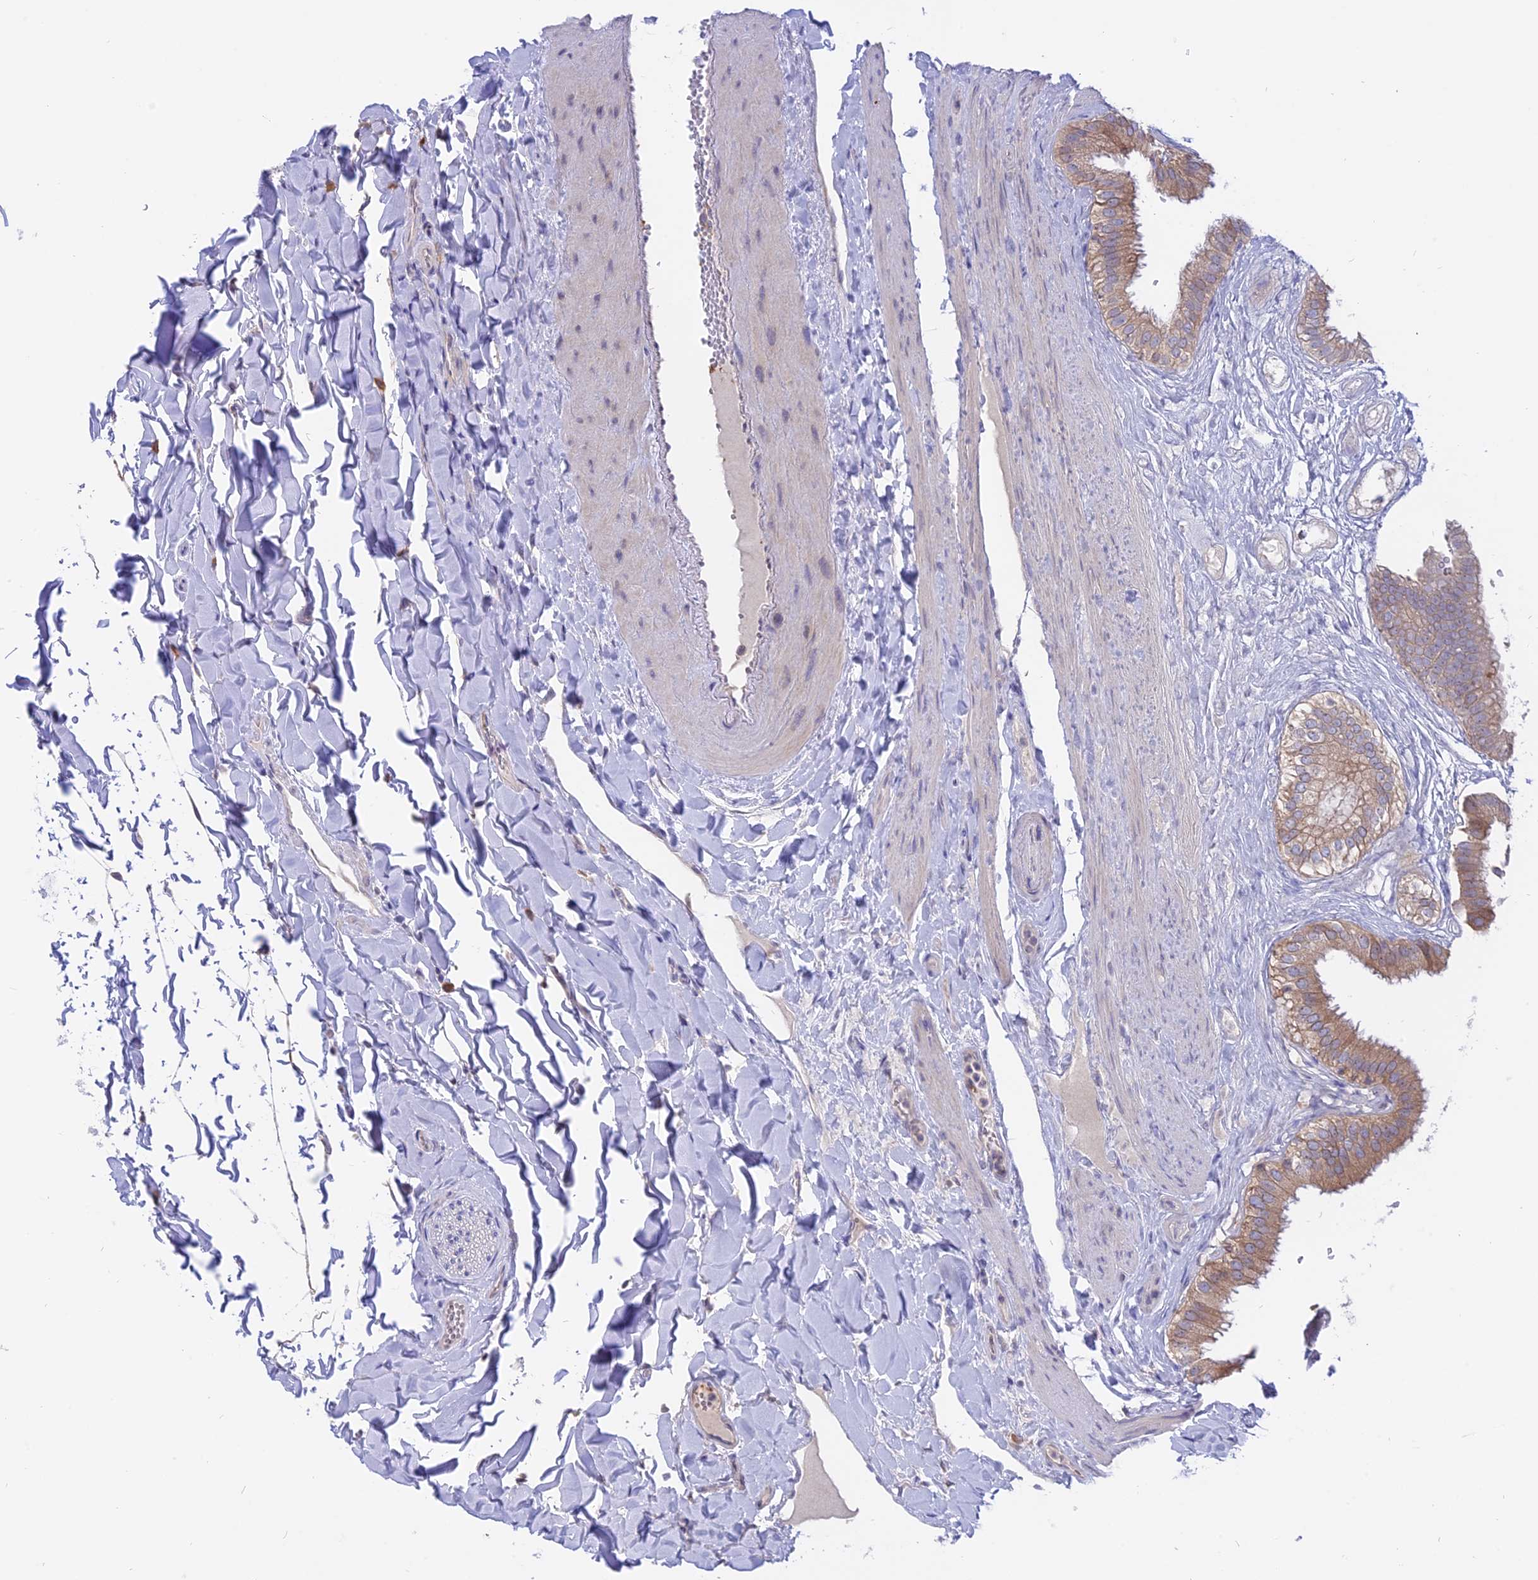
{"staining": {"intensity": "moderate", "quantity": ">75%", "location": "cytoplasmic/membranous"}, "tissue": "gallbladder", "cell_type": "Glandular cells", "image_type": "normal", "snomed": [{"axis": "morphology", "description": "Normal tissue, NOS"}, {"axis": "topography", "description": "Gallbladder"}], "caption": "A brown stain labels moderate cytoplasmic/membranous expression of a protein in glandular cells of unremarkable human gallbladder. The staining is performed using DAB (3,3'-diaminobenzidine) brown chromogen to label protein expression. The nuclei are counter-stained blue using hematoxylin.", "gene": "IL21R", "patient": {"sex": "female", "age": 61}}